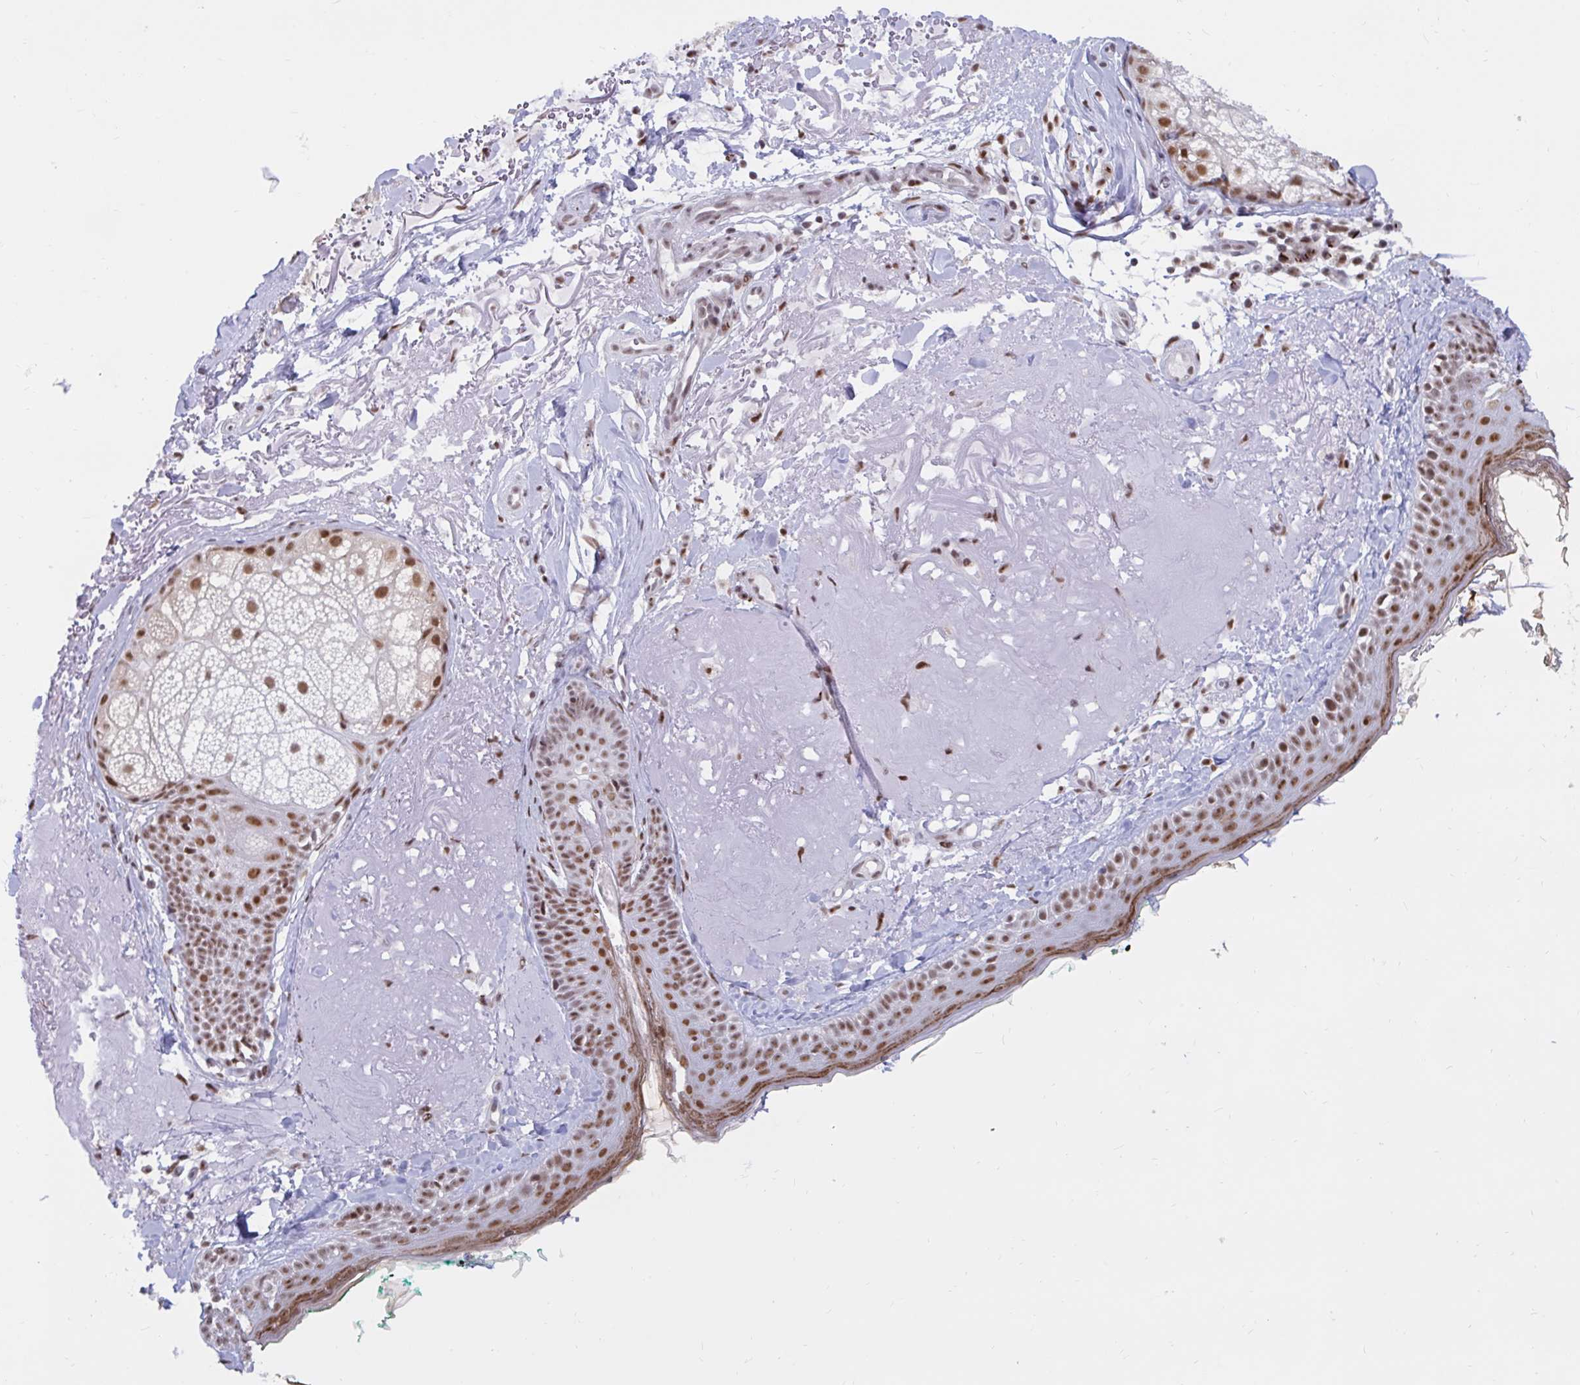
{"staining": {"intensity": "moderate", "quantity": "<25%", "location": "nuclear"}, "tissue": "skin", "cell_type": "Fibroblasts", "image_type": "normal", "snomed": [{"axis": "morphology", "description": "Normal tissue, NOS"}, {"axis": "topography", "description": "Skin"}], "caption": "Fibroblasts exhibit low levels of moderate nuclear expression in approximately <25% of cells in benign human skin. The staining is performed using DAB brown chromogen to label protein expression. The nuclei are counter-stained blue using hematoxylin.", "gene": "PHF10", "patient": {"sex": "male", "age": 73}}